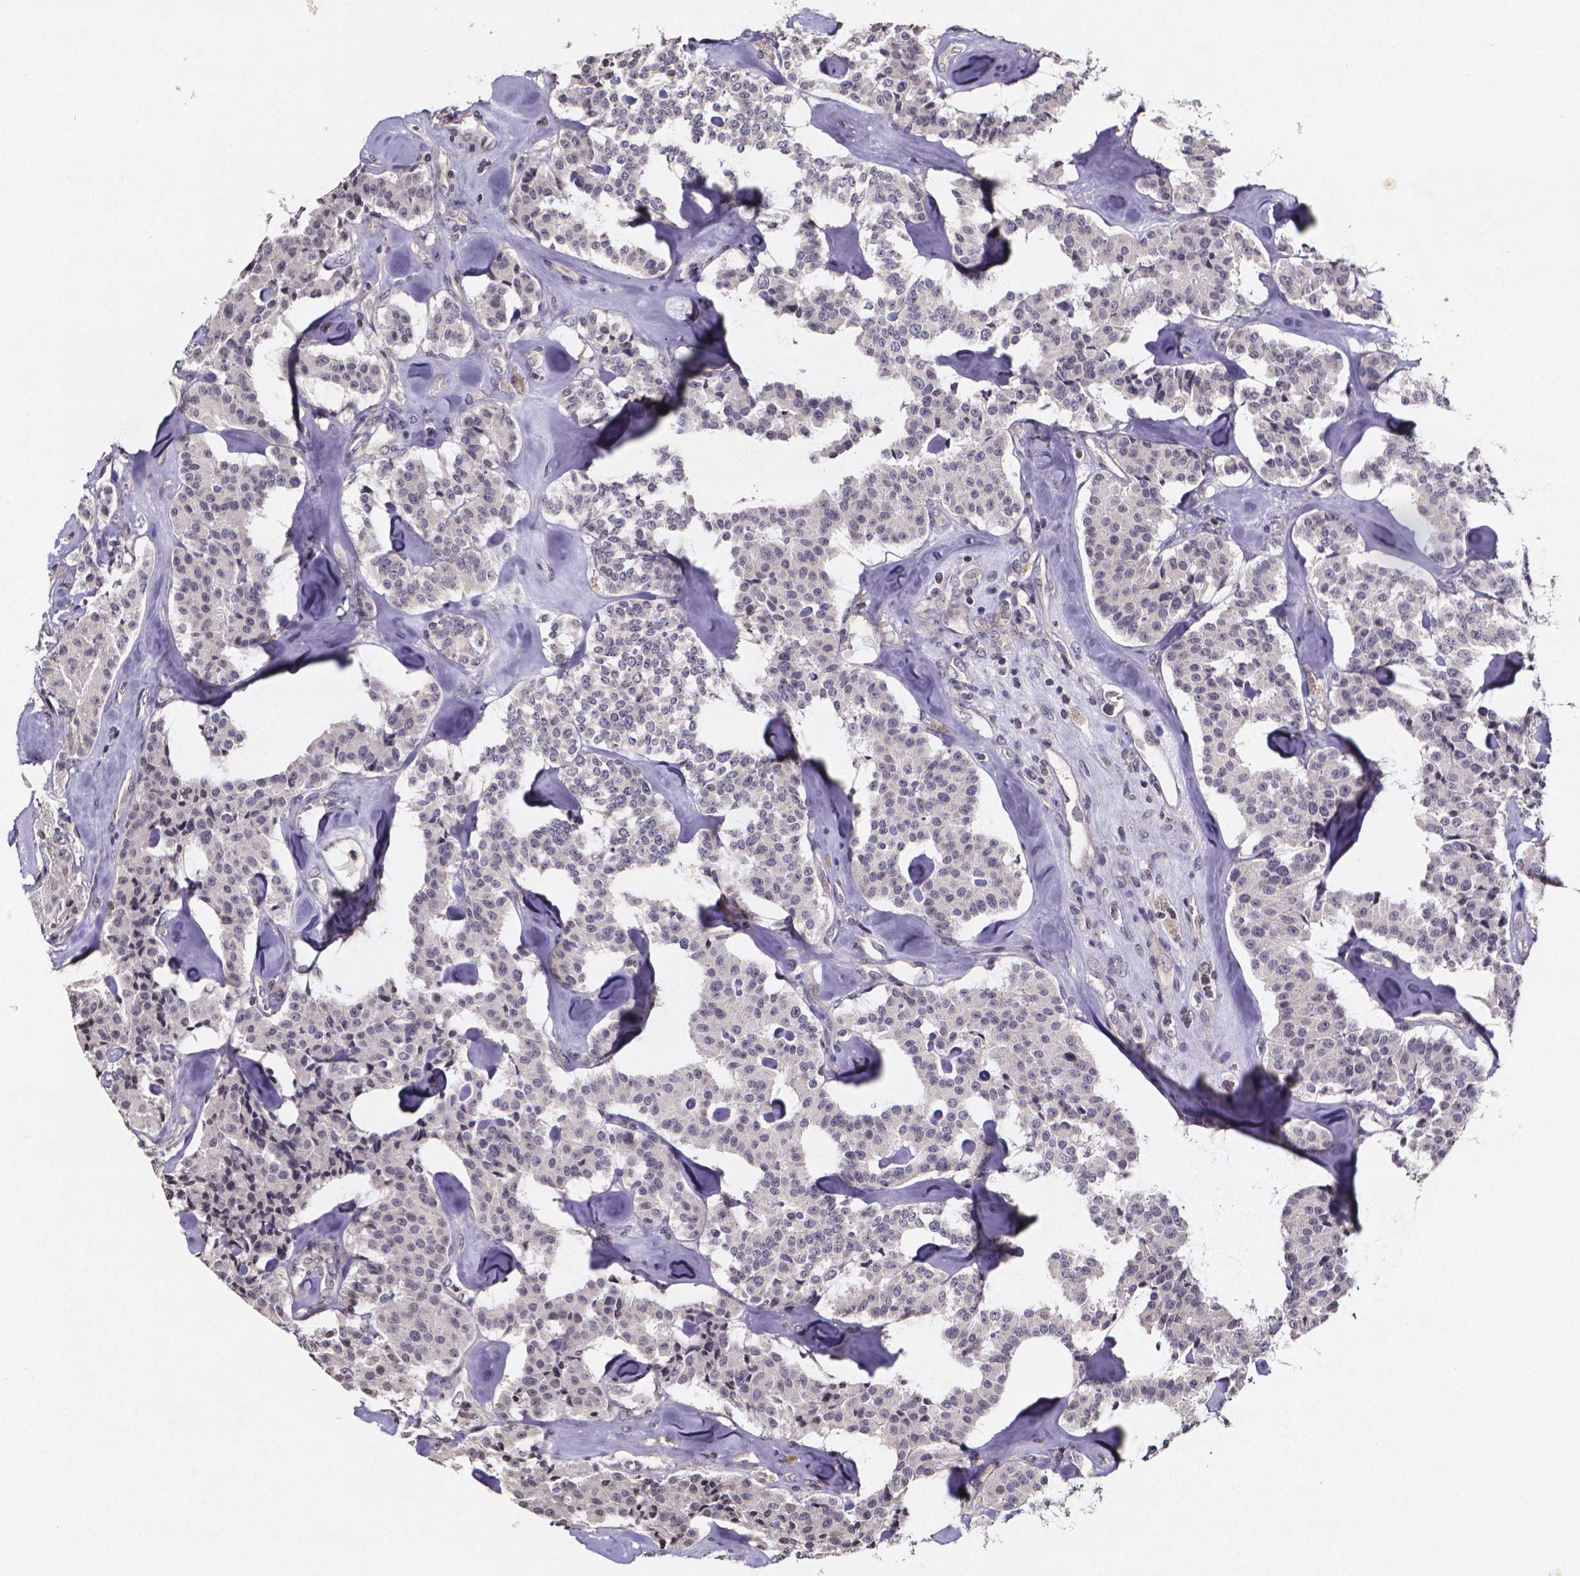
{"staining": {"intensity": "negative", "quantity": "none", "location": "none"}, "tissue": "carcinoid", "cell_type": "Tumor cells", "image_type": "cancer", "snomed": [{"axis": "morphology", "description": "Carcinoid, malignant, NOS"}, {"axis": "topography", "description": "Pancreas"}], "caption": "Immunohistochemistry (IHC) histopathology image of neoplastic tissue: carcinoid stained with DAB (3,3'-diaminobenzidine) demonstrates no significant protein expression in tumor cells. (IHC, brightfield microscopy, high magnification).", "gene": "TP73", "patient": {"sex": "male", "age": 41}}